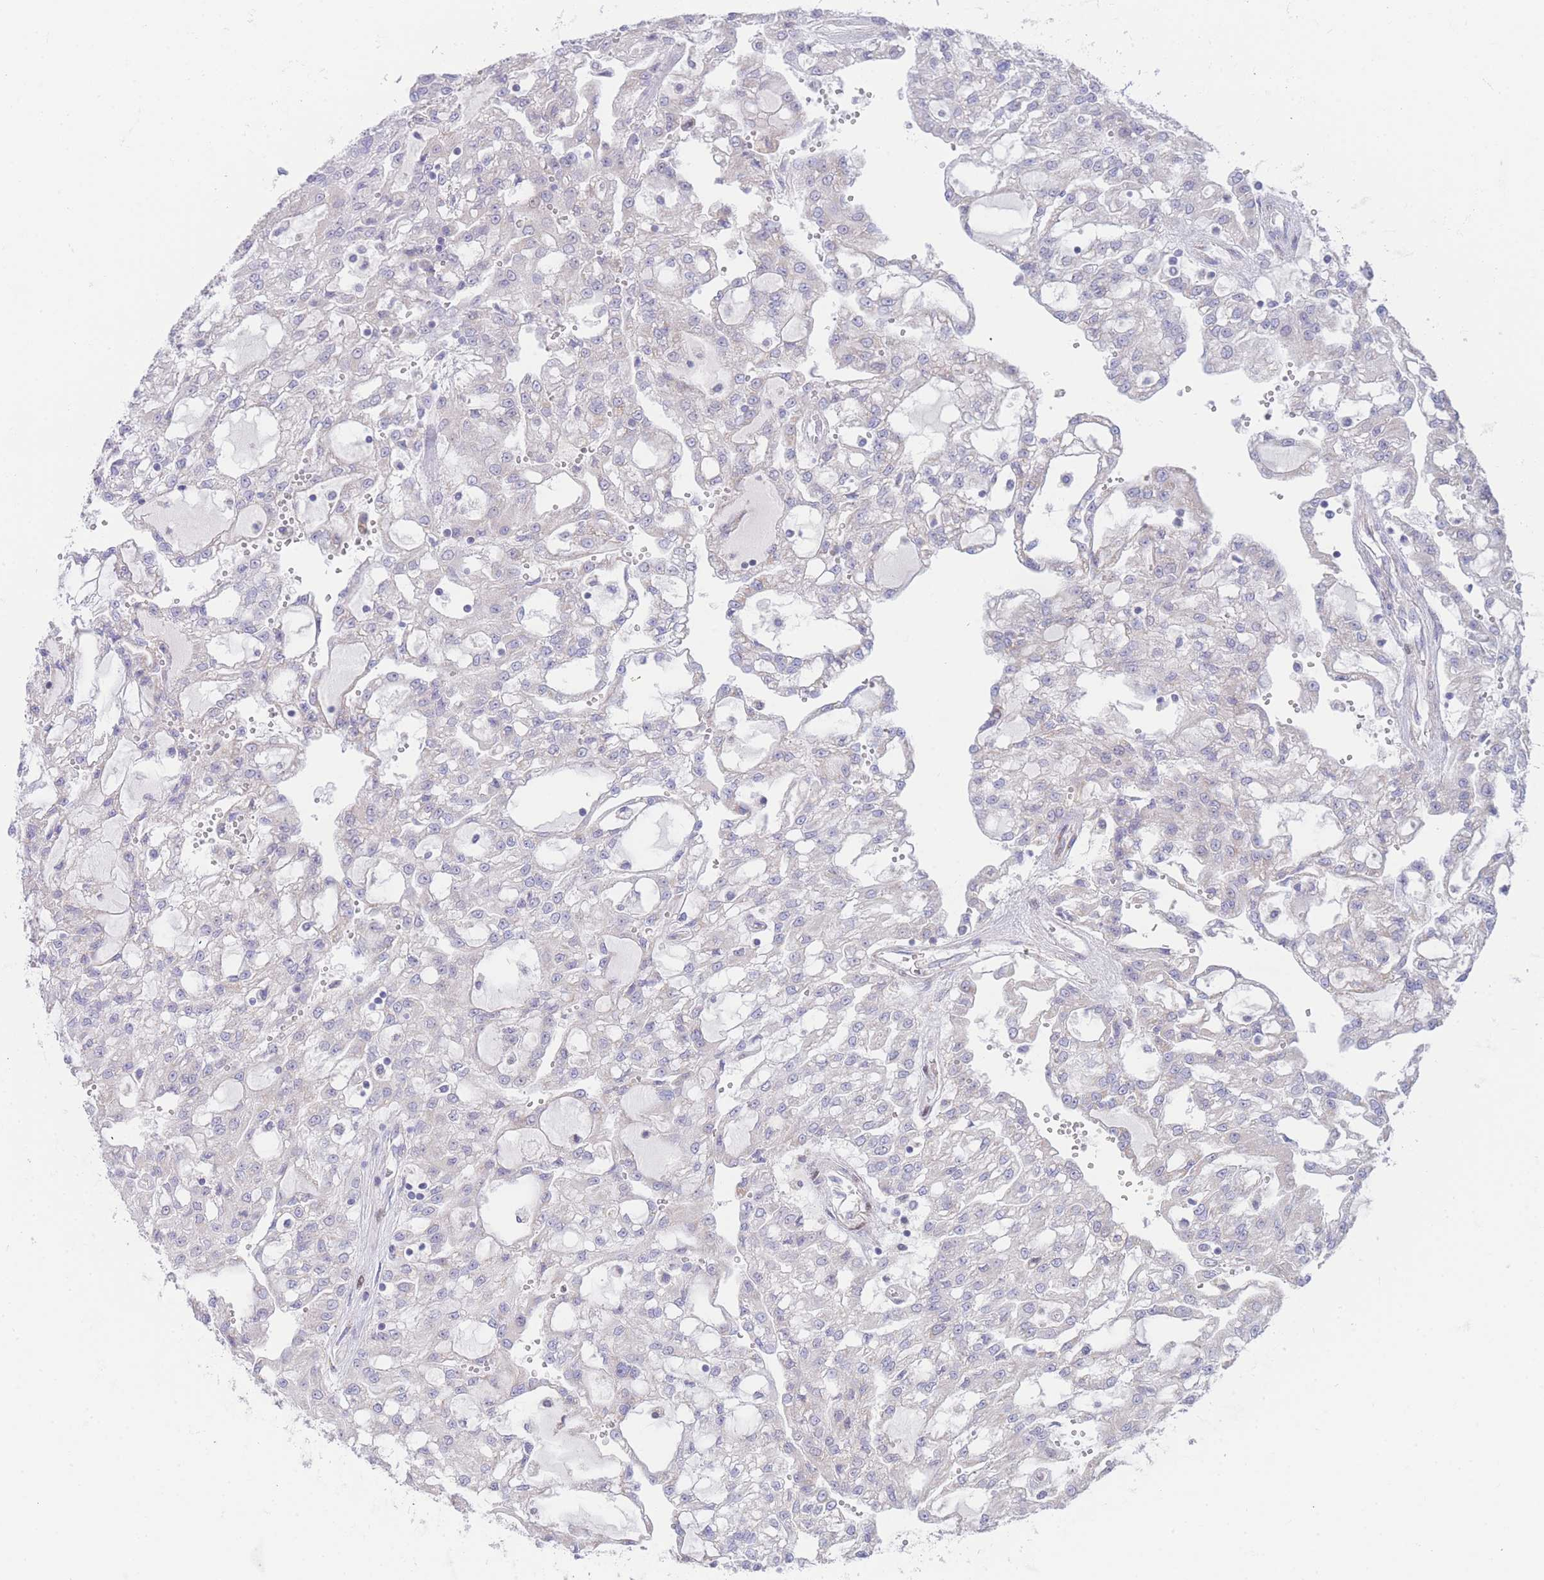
{"staining": {"intensity": "negative", "quantity": "none", "location": "none"}, "tissue": "renal cancer", "cell_type": "Tumor cells", "image_type": "cancer", "snomed": [{"axis": "morphology", "description": "Adenocarcinoma, NOS"}, {"axis": "topography", "description": "Kidney"}], "caption": "A micrograph of renal cancer stained for a protein displays no brown staining in tumor cells.", "gene": "GPAM", "patient": {"sex": "male", "age": 63}}